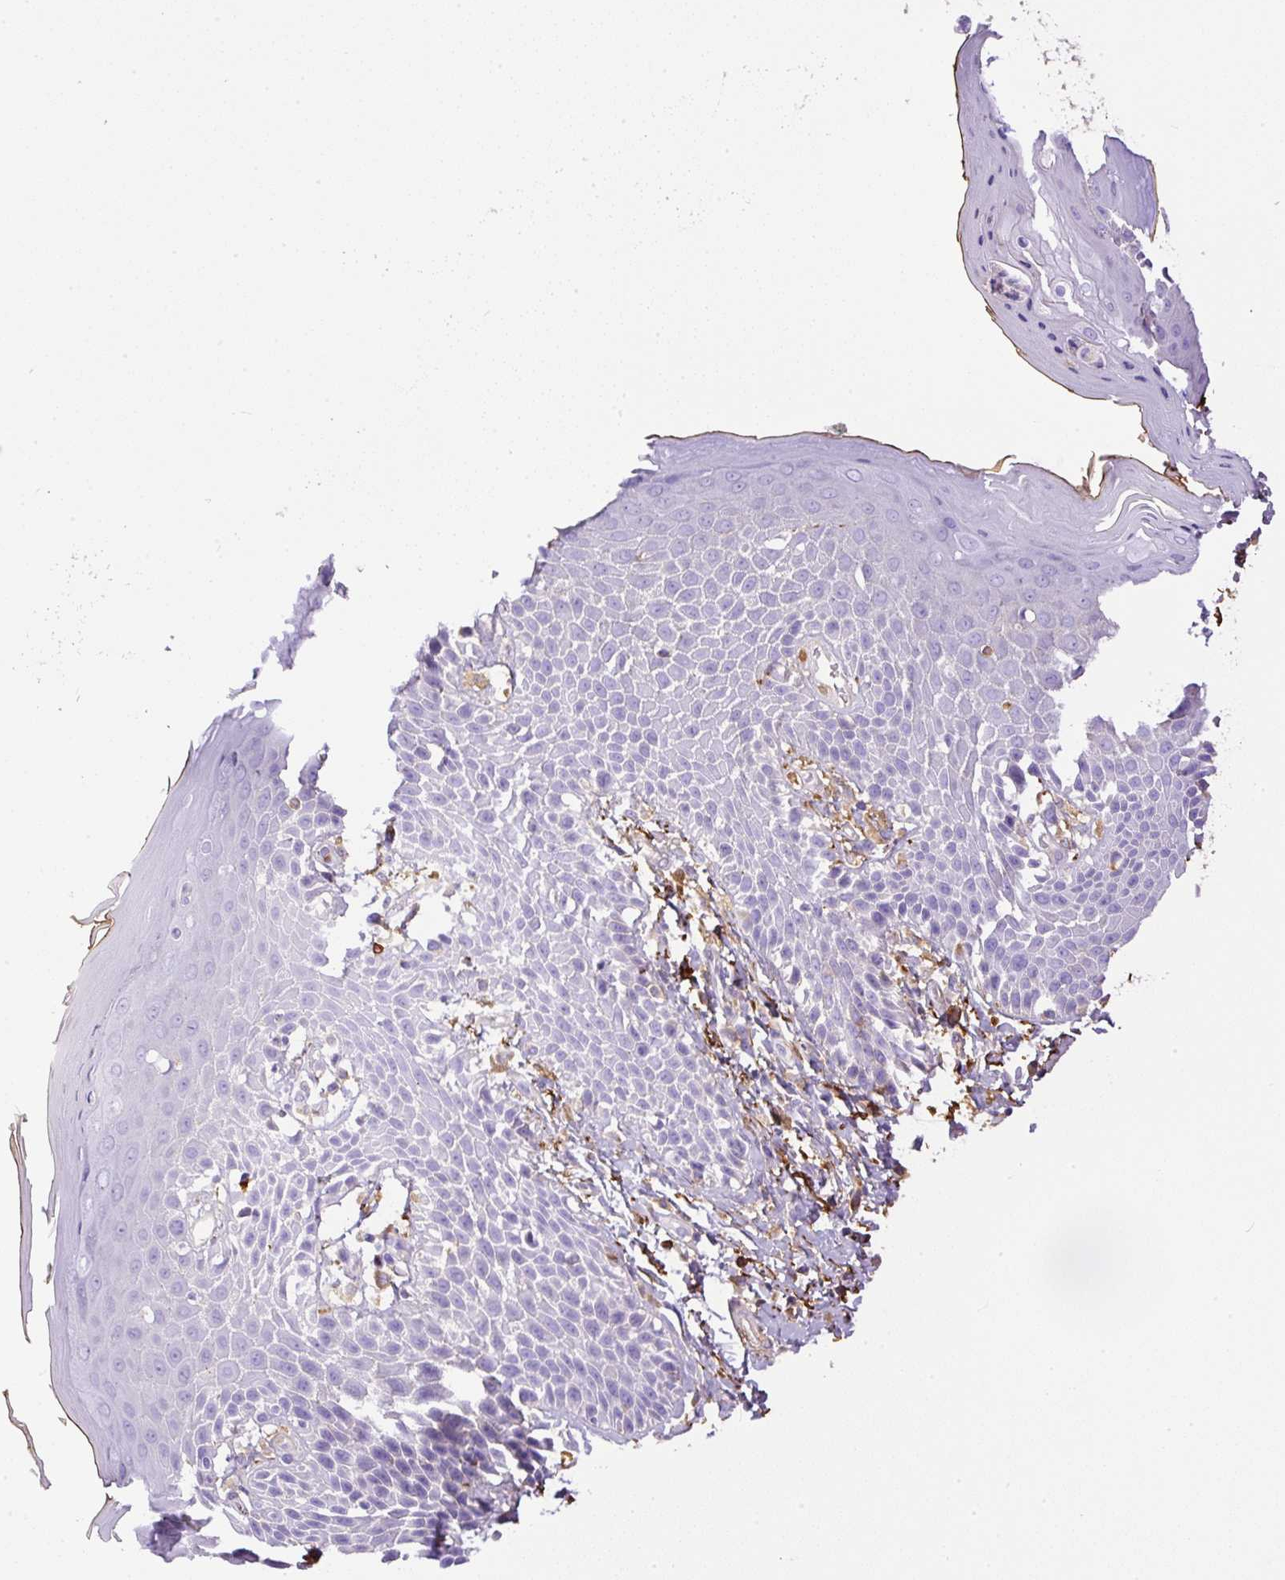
{"staining": {"intensity": "negative", "quantity": "none", "location": "none"}, "tissue": "skin", "cell_type": "Epidermal cells", "image_type": "normal", "snomed": [{"axis": "morphology", "description": "Normal tissue, NOS"}, {"axis": "topography", "description": "Peripheral nerve tissue"}], "caption": "The photomicrograph reveals no significant expression in epidermal cells of skin. (DAB (3,3'-diaminobenzidine) IHC with hematoxylin counter stain).", "gene": "APCS", "patient": {"sex": "male", "age": 51}}